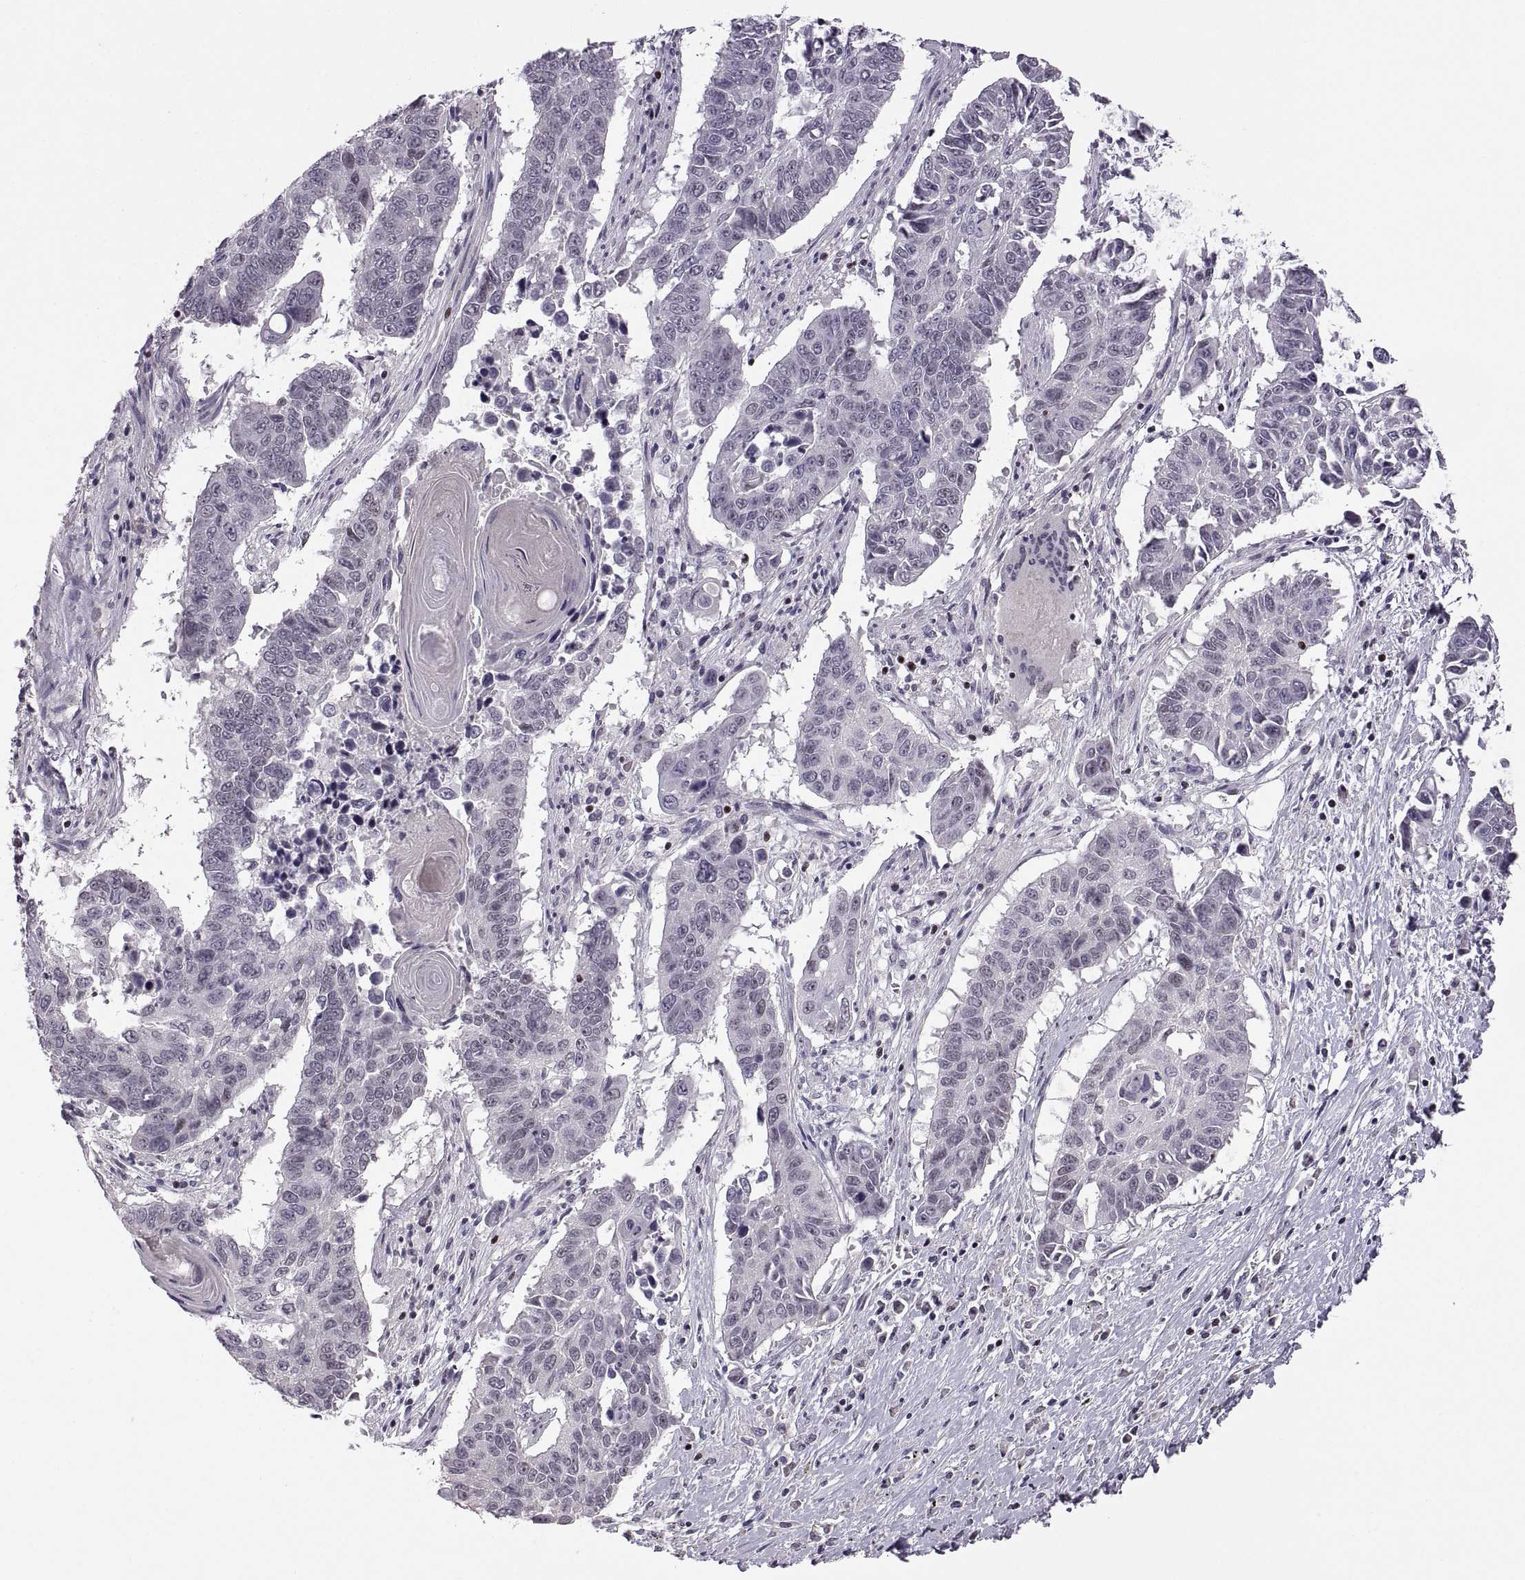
{"staining": {"intensity": "negative", "quantity": "none", "location": "none"}, "tissue": "lung cancer", "cell_type": "Tumor cells", "image_type": "cancer", "snomed": [{"axis": "morphology", "description": "Squamous cell carcinoma, NOS"}, {"axis": "topography", "description": "Lung"}], "caption": "Tumor cells show no significant protein staining in lung cancer (squamous cell carcinoma).", "gene": "NEK2", "patient": {"sex": "male", "age": 73}}